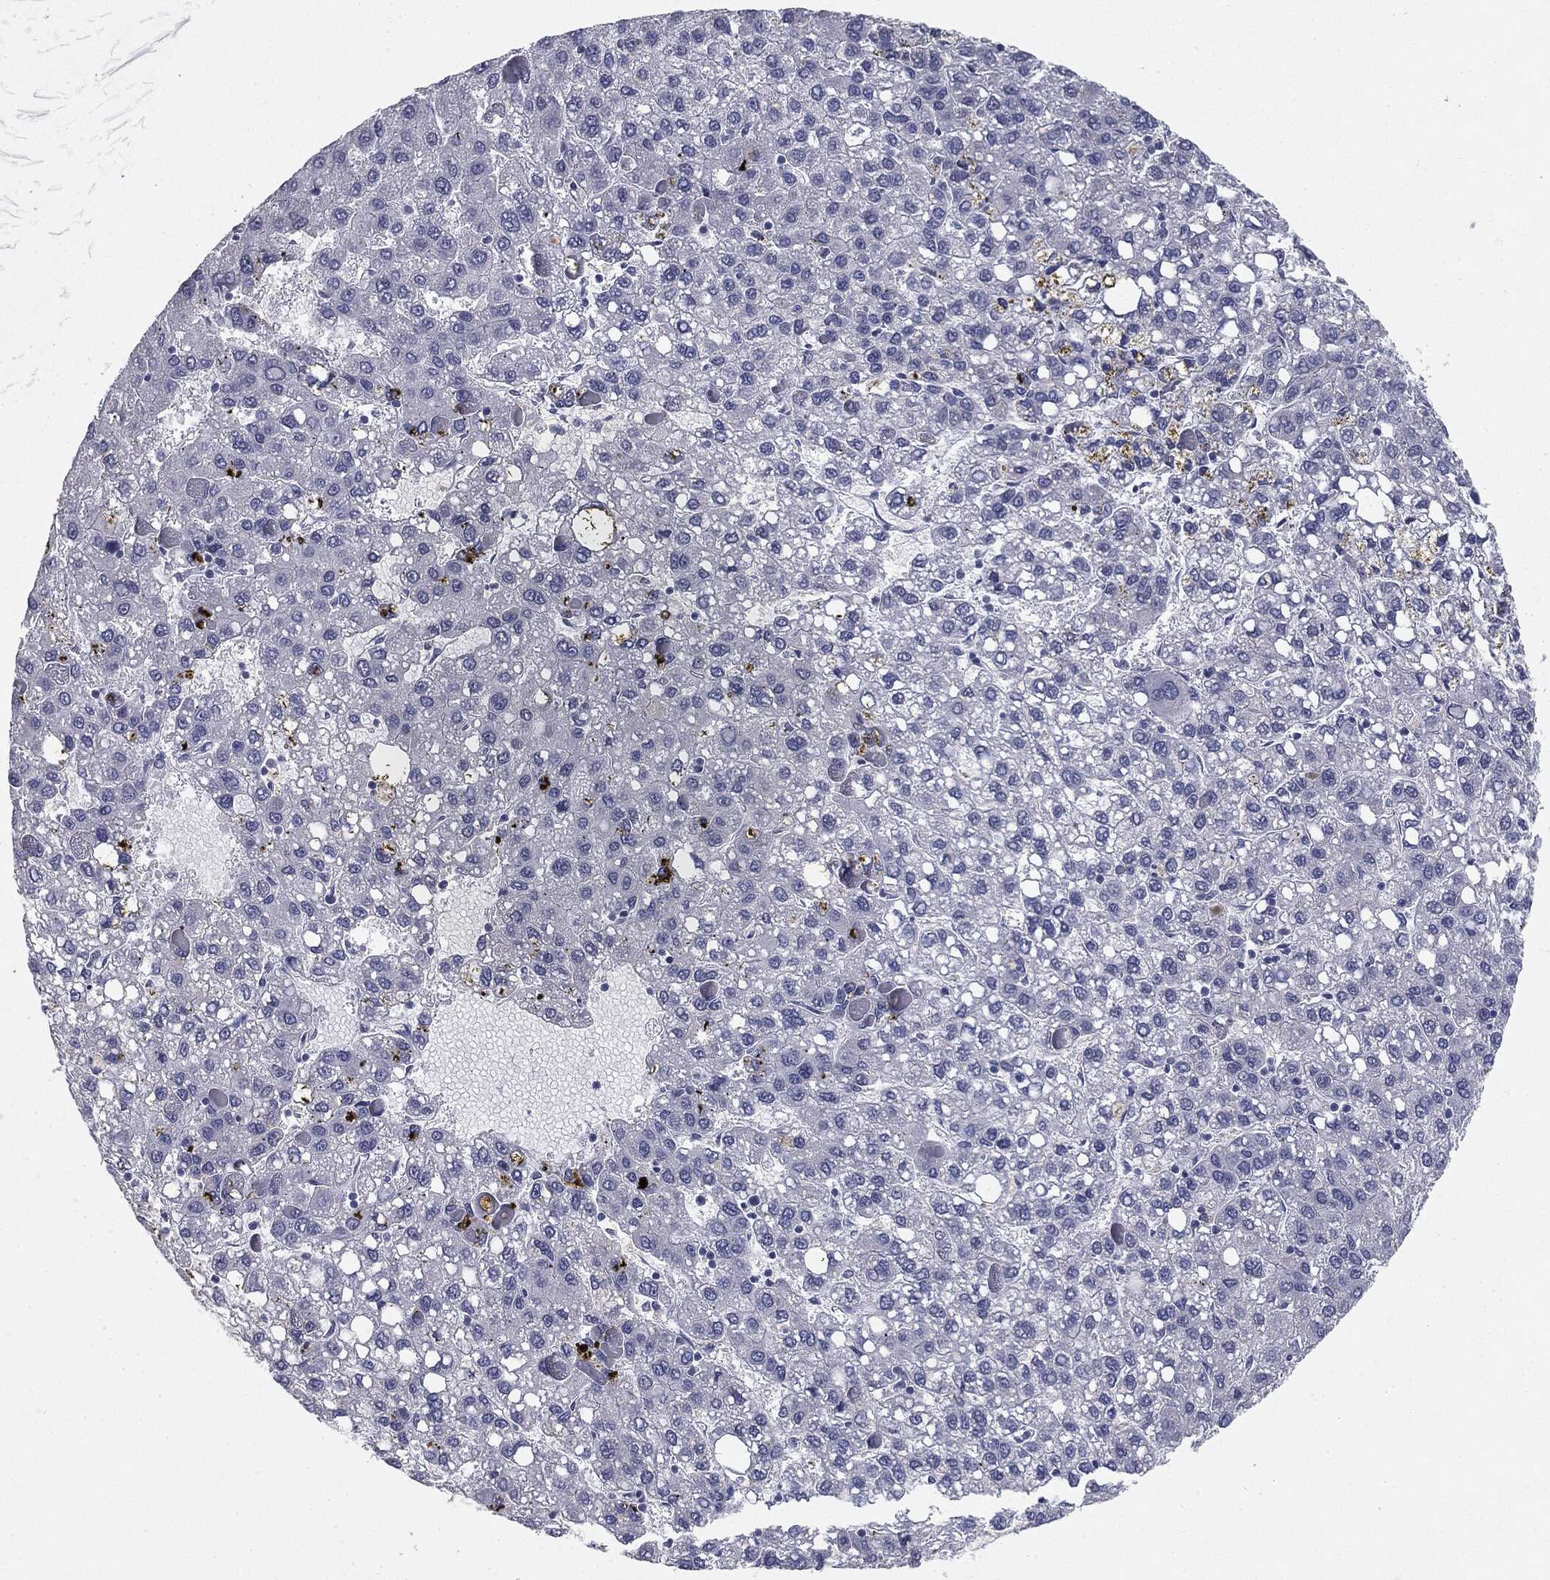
{"staining": {"intensity": "negative", "quantity": "none", "location": "none"}, "tissue": "liver cancer", "cell_type": "Tumor cells", "image_type": "cancer", "snomed": [{"axis": "morphology", "description": "Carcinoma, Hepatocellular, NOS"}, {"axis": "topography", "description": "Liver"}], "caption": "High power microscopy image of an IHC histopathology image of liver cancer (hepatocellular carcinoma), revealing no significant positivity in tumor cells.", "gene": "MUC1", "patient": {"sex": "female", "age": 82}}